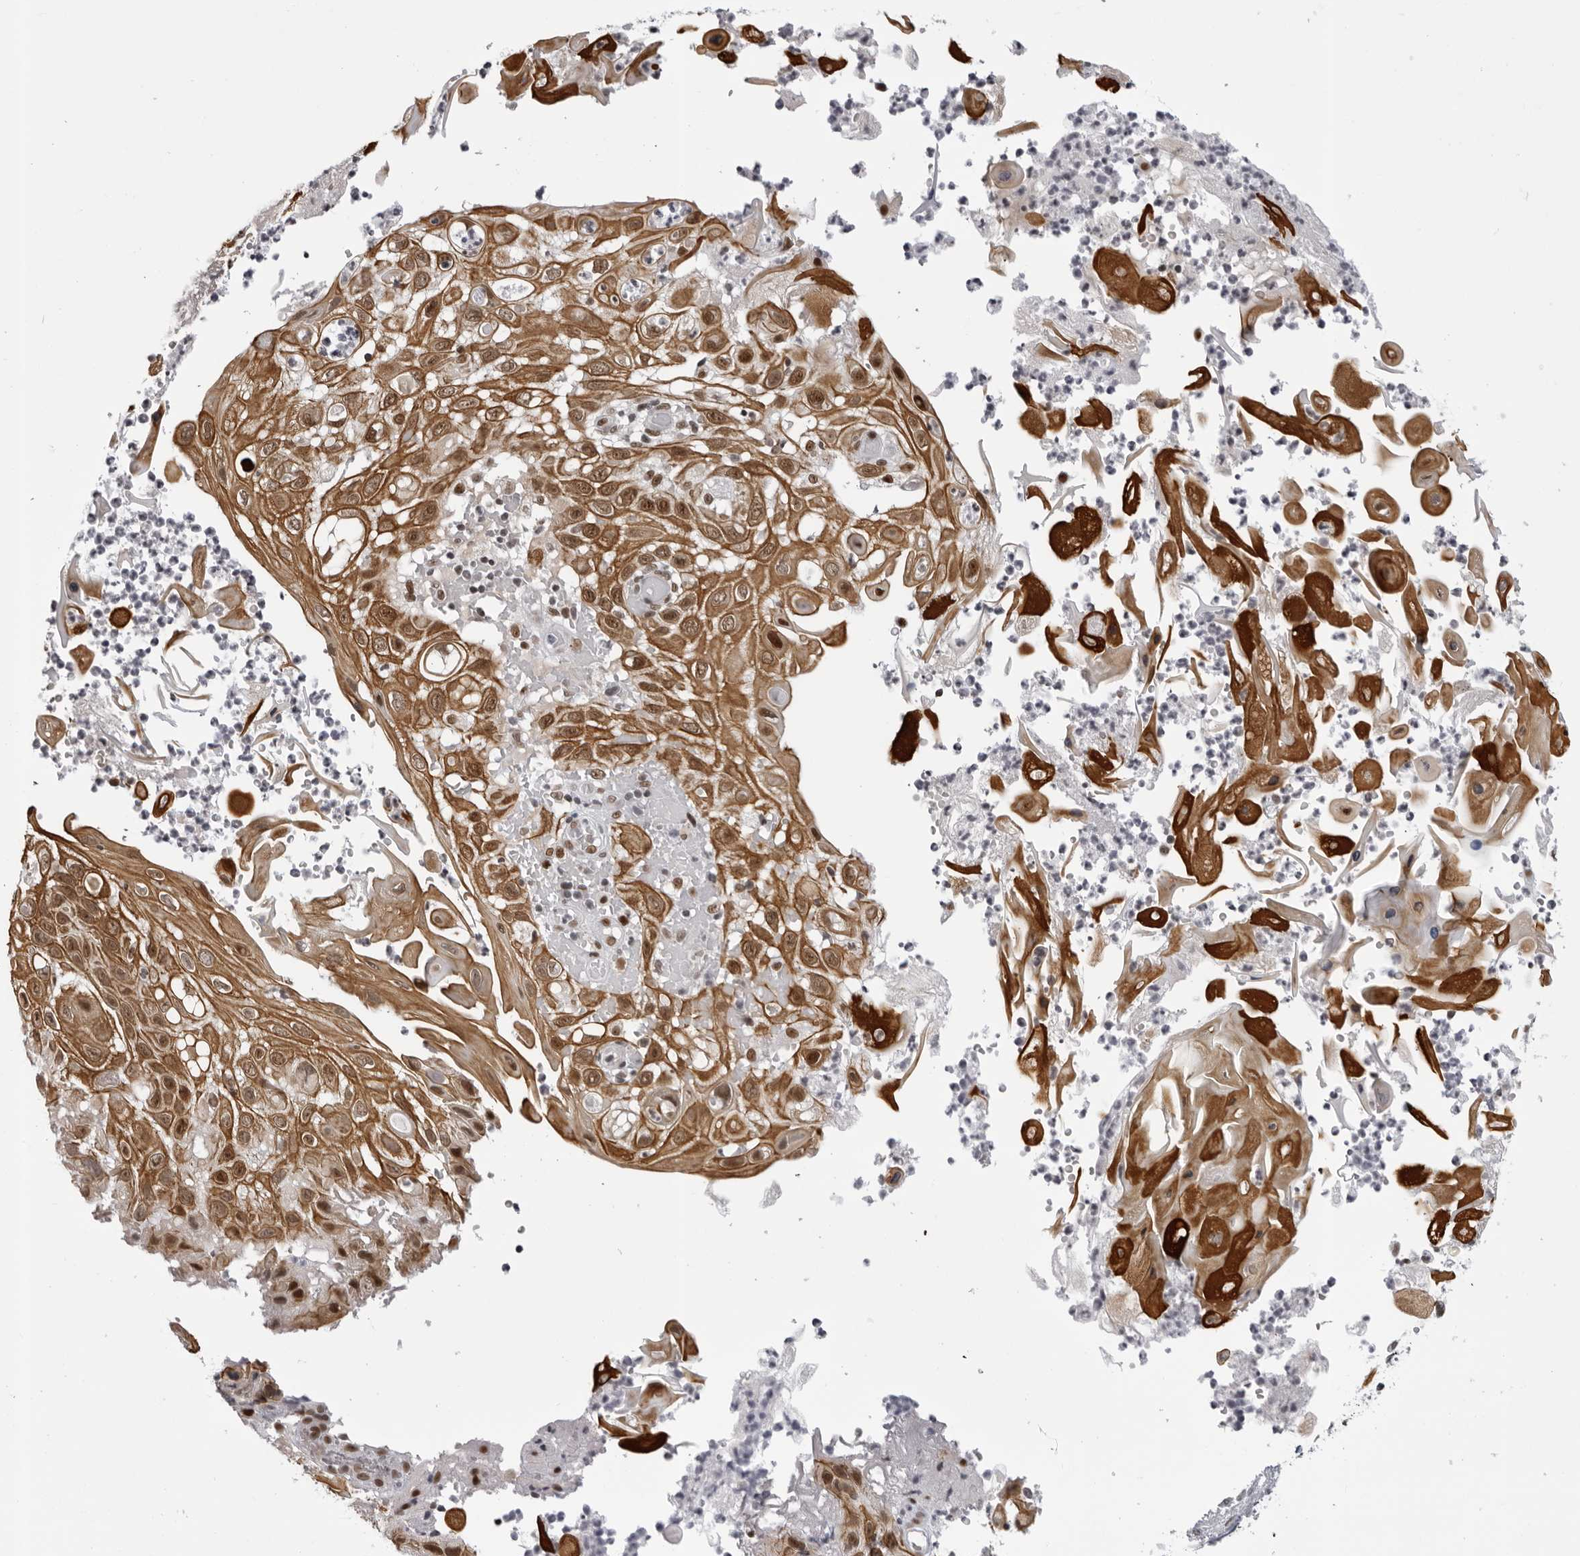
{"staining": {"intensity": "strong", "quantity": ">75%", "location": "cytoplasmic/membranous,nuclear"}, "tissue": "skin cancer", "cell_type": "Tumor cells", "image_type": "cancer", "snomed": [{"axis": "morphology", "description": "Normal tissue, NOS"}, {"axis": "morphology", "description": "Squamous cell carcinoma, NOS"}, {"axis": "topography", "description": "Skin"}], "caption": "The image shows immunohistochemical staining of skin squamous cell carcinoma. There is strong cytoplasmic/membranous and nuclear expression is seen in approximately >75% of tumor cells.", "gene": "HEXIM2", "patient": {"sex": "female", "age": 96}}